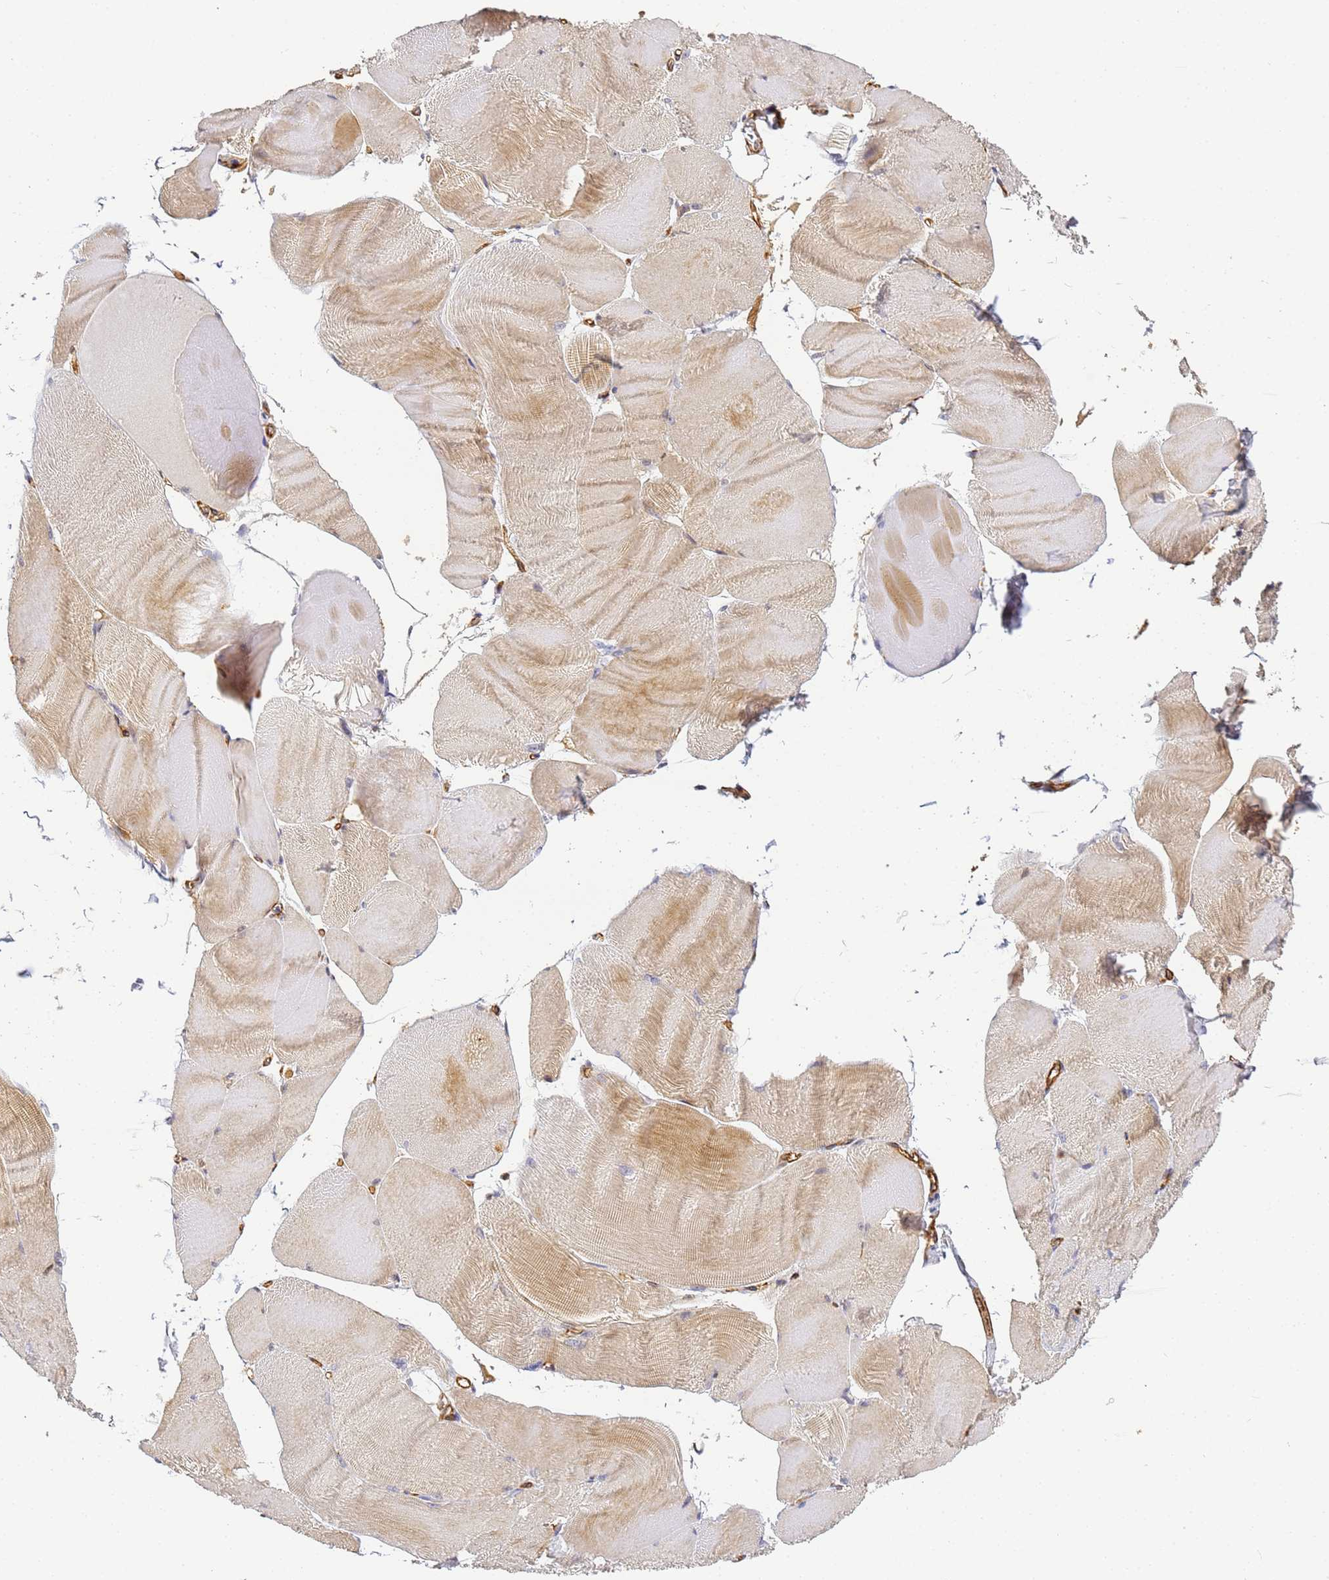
{"staining": {"intensity": "moderate", "quantity": "25%-75%", "location": "cytoplasmic/membranous"}, "tissue": "skeletal muscle", "cell_type": "Myocytes", "image_type": "normal", "snomed": [{"axis": "morphology", "description": "Normal tissue, NOS"}, {"axis": "morphology", "description": "Basal cell carcinoma"}, {"axis": "topography", "description": "Skeletal muscle"}], "caption": "Protein staining of unremarkable skeletal muscle reveals moderate cytoplasmic/membranous positivity in about 25%-75% of myocytes.", "gene": "CFHR1", "patient": {"sex": "female", "age": 64}}